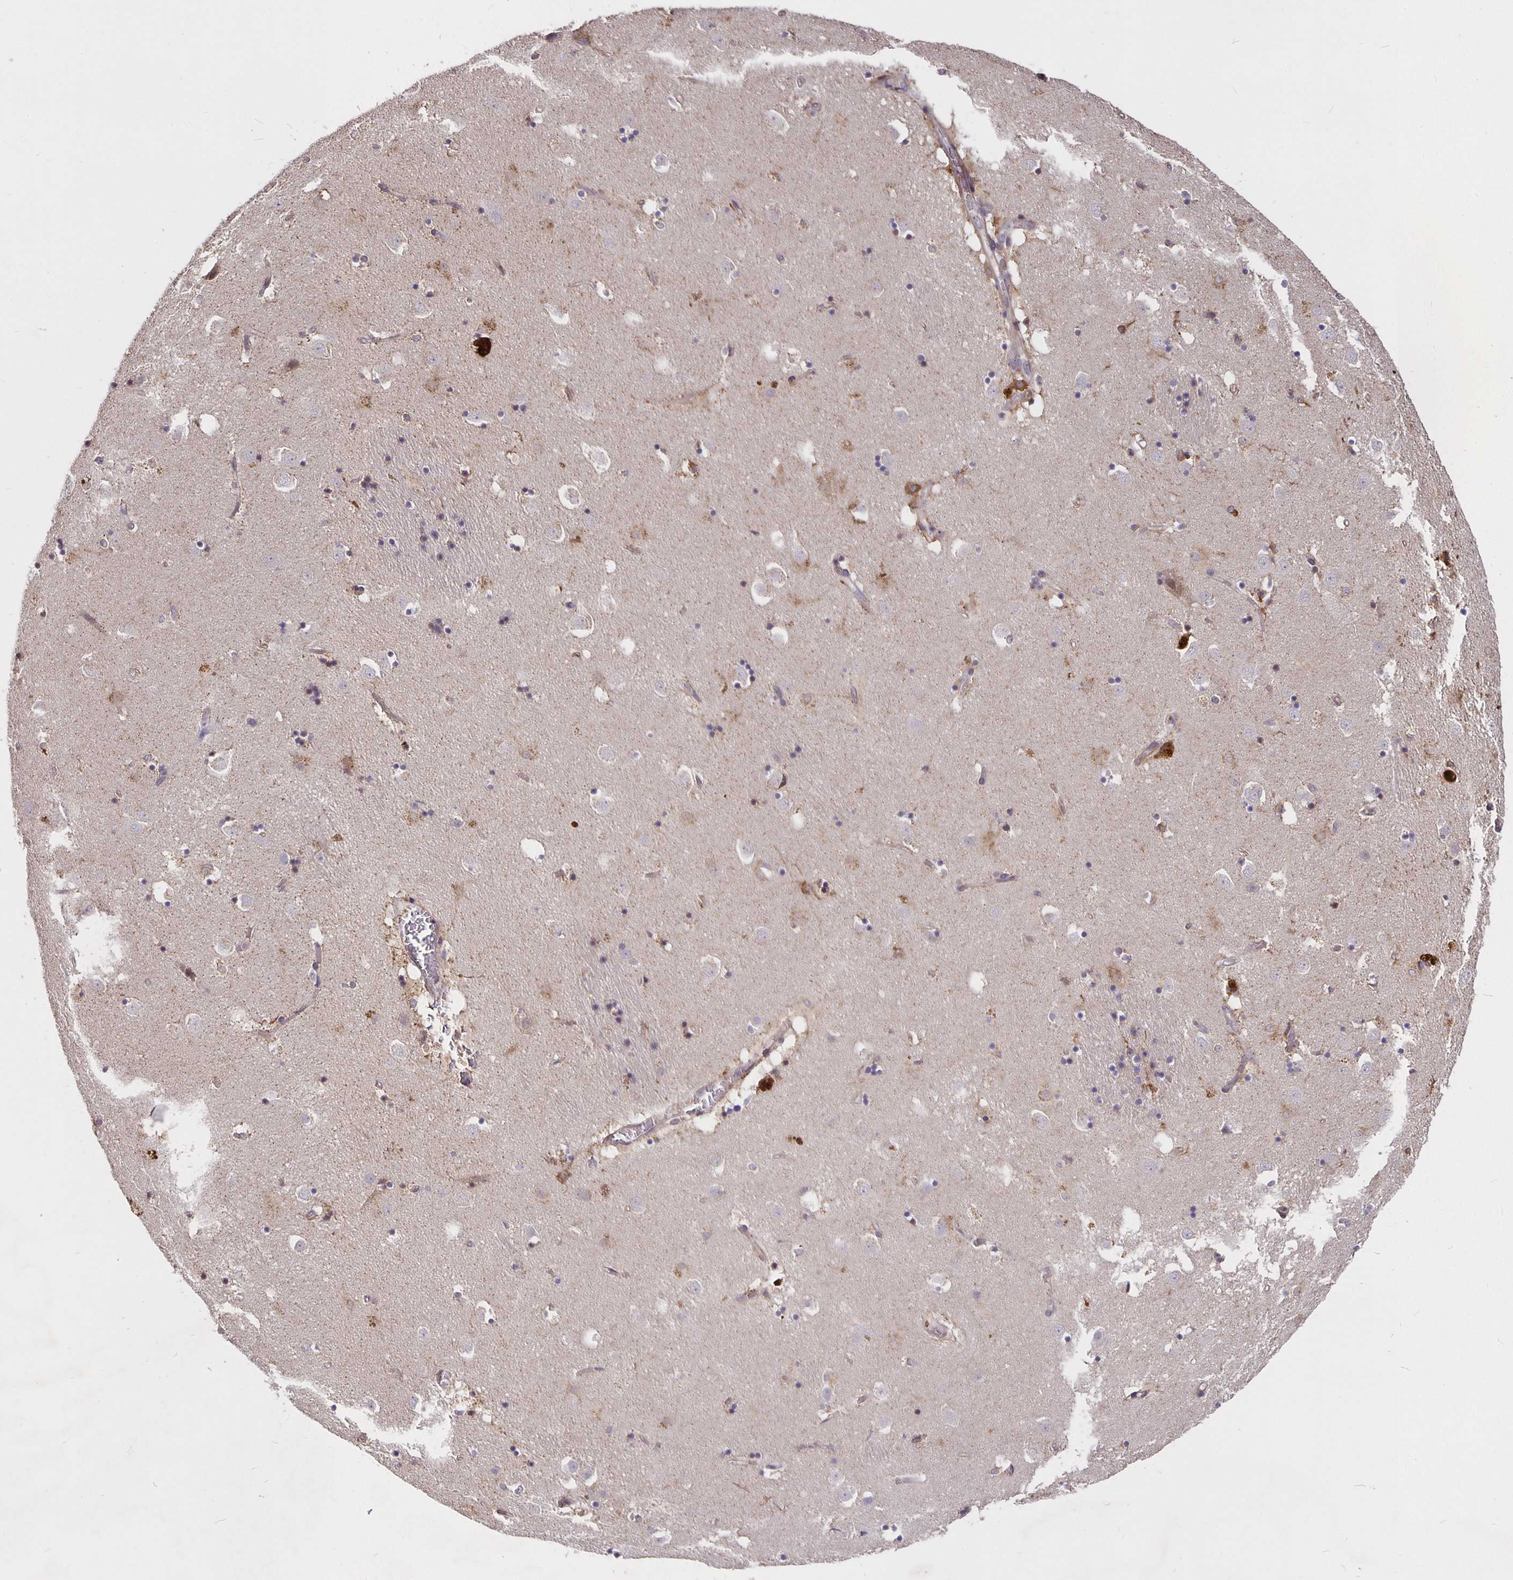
{"staining": {"intensity": "negative", "quantity": "none", "location": "none"}, "tissue": "caudate", "cell_type": "Glial cells", "image_type": "normal", "snomed": [{"axis": "morphology", "description": "Normal tissue, NOS"}, {"axis": "topography", "description": "Lateral ventricle wall"}], "caption": "DAB immunohistochemical staining of benign caudate displays no significant expression in glial cells. (Brightfield microscopy of DAB (3,3'-diaminobenzidine) IHC at high magnification).", "gene": "NOG", "patient": {"sex": "male", "age": 58}}